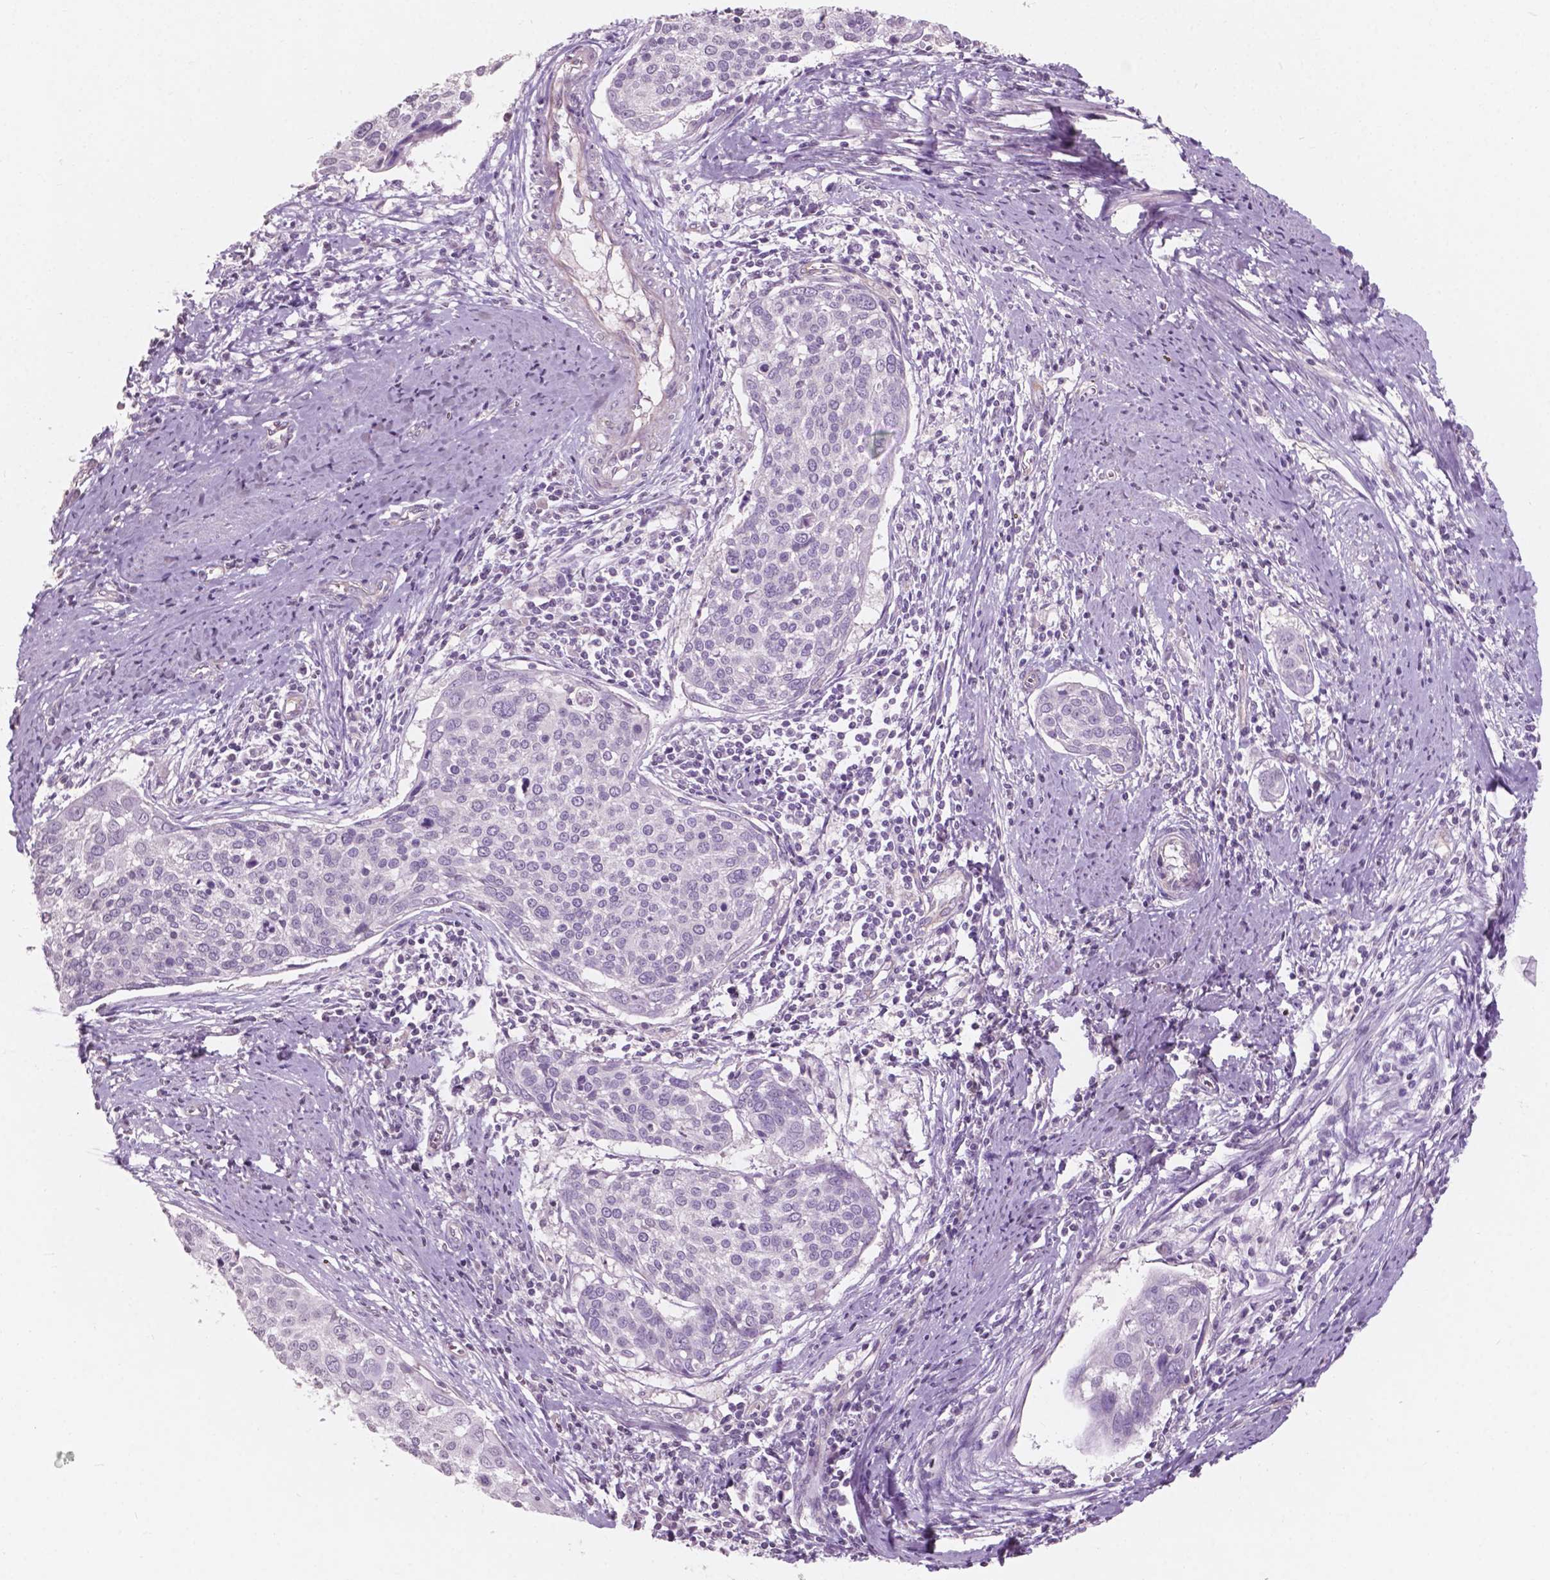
{"staining": {"intensity": "negative", "quantity": "none", "location": "none"}, "tissue": "cervical cancer", "cell_type": "Tumor cells", "image_type": "cancer", "snomed": [{"axis": "morphology", "description": "Squamous cell carcinoma, NOS"}, {"axis": "topography", "description": "Cervix"}], "caption": "DAB (3,3'-diaminobenzidine) immunohistochemical staining of human cervical cancer (squamous cell carcinoma) shows no significant staining in tumor cells.", "gene": "AWAT1", "patient": {"sex": "female", "age": 39}}